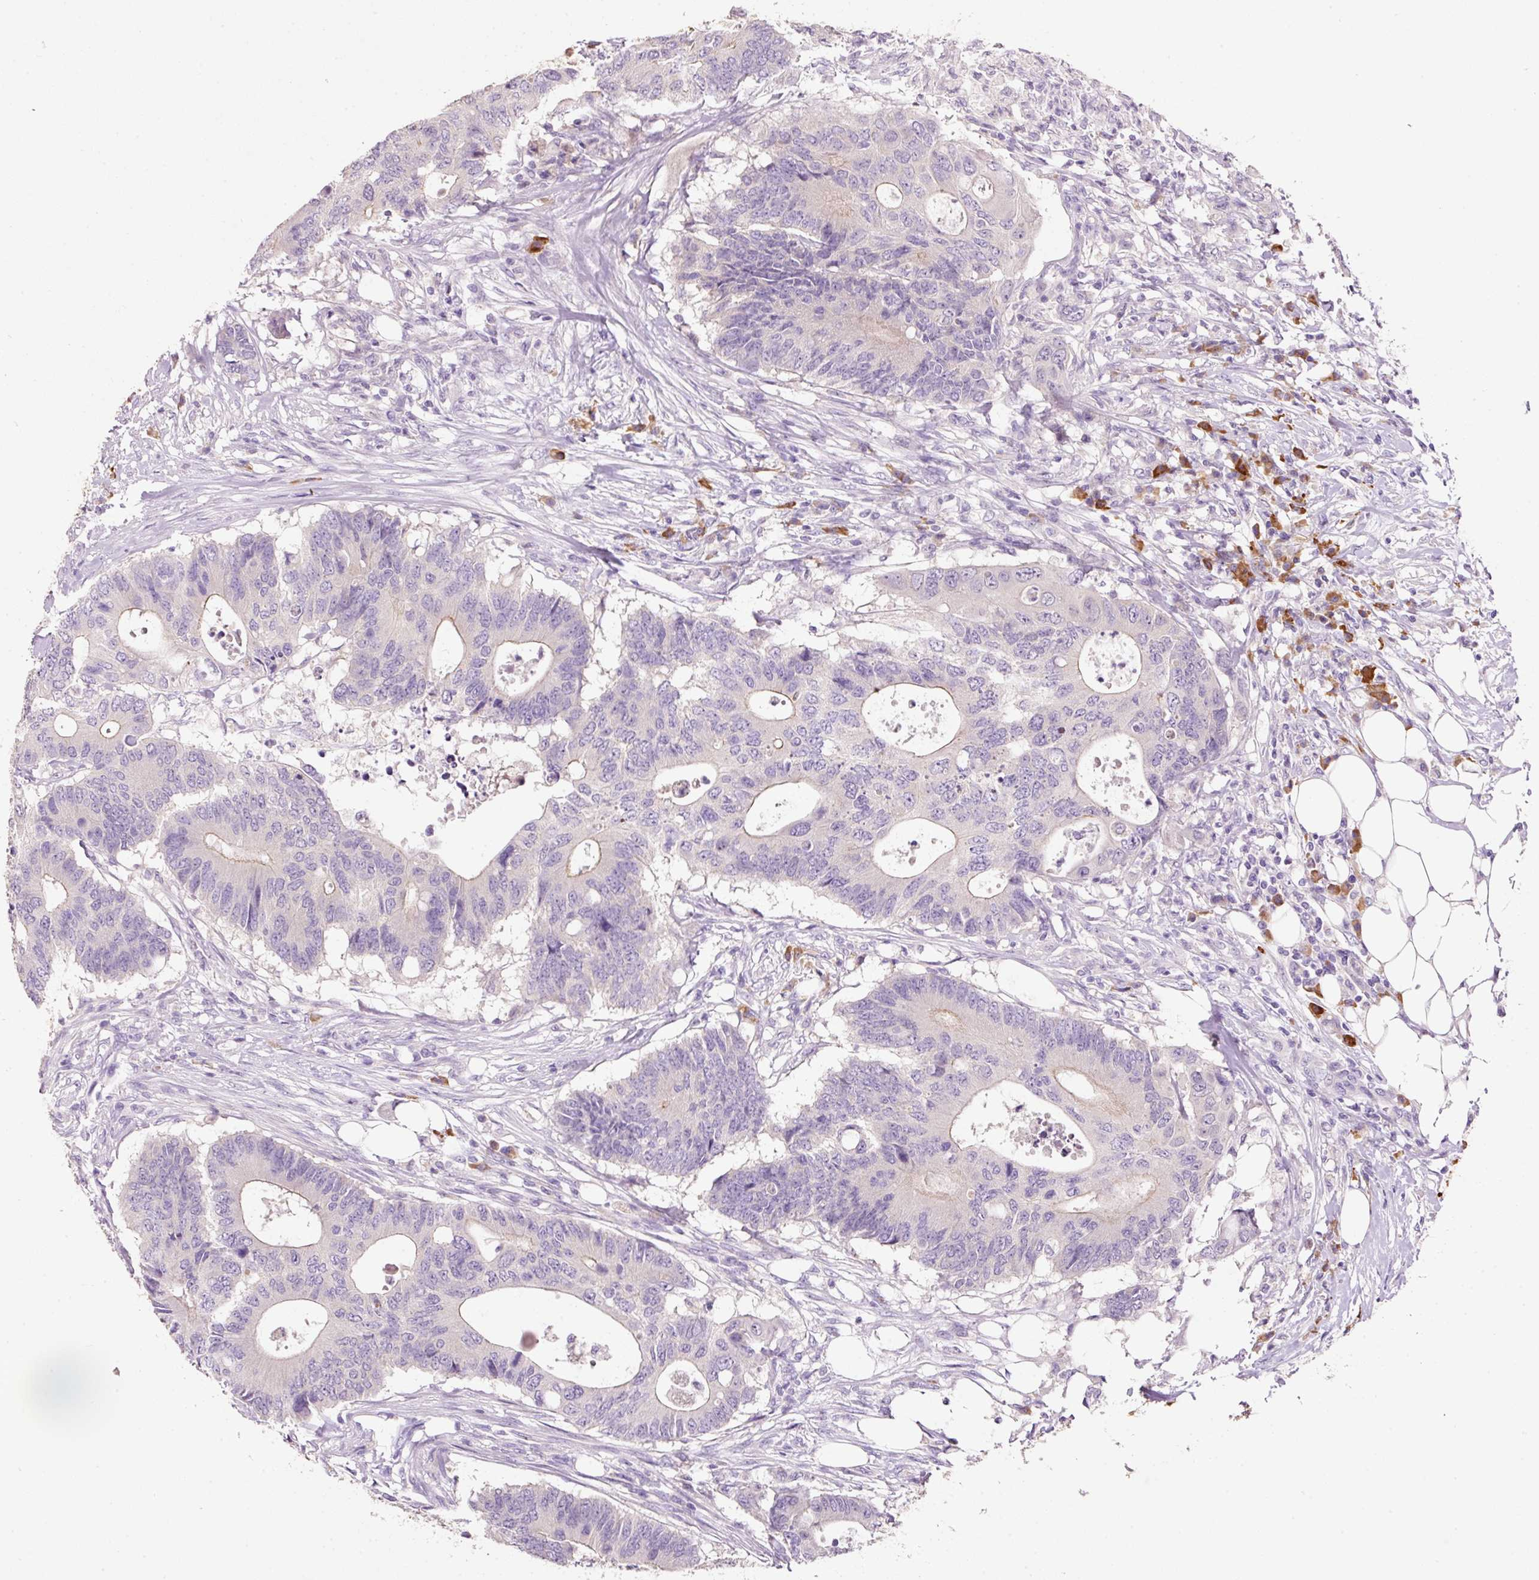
{"staining": {"intensity": "negative", "quantity": "none", "location": "none"}, "tissue": "colorectal cancer", "cell_type": "Tumor cells", "image_type": "cancer", "snomed": [{"axis": "morphology", "description": "Adenocarcinoma, NOS"}, {"axis": "topography", "description": "Colon"}], "caption": "Immunohistochemistry (IHC) image of neoplastic tissue: colorectal cancer (adenocarcinoma) stained with DAB (3,3'-diaminobenzidine) reveals no significant protein staining in tumor cells.", "gene": "TENT5C", "patient": {"sex": "male", "age": 71}}